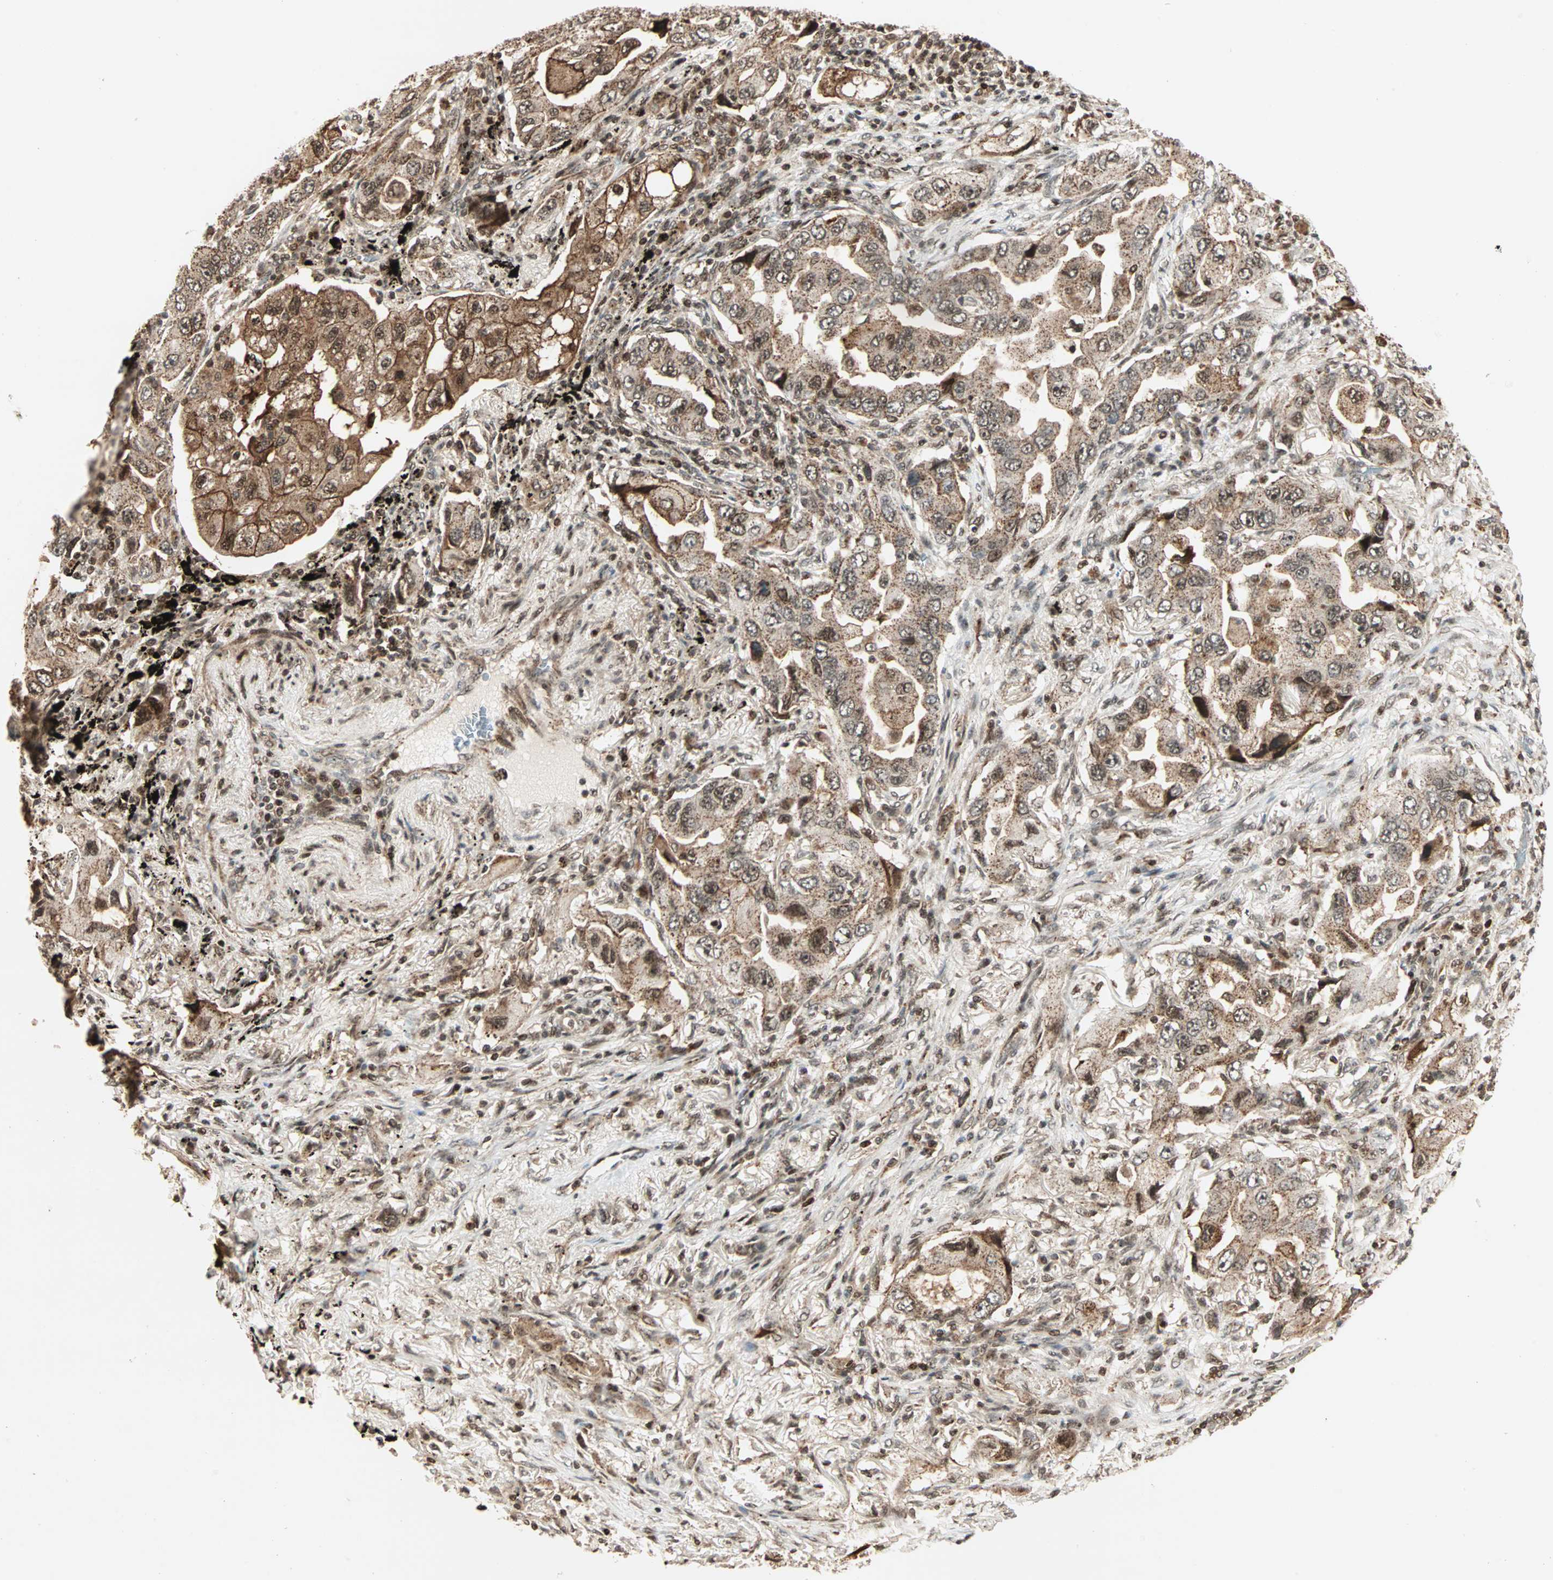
{"staining": {"intensity": "strong", "quantity": ">75%", "location": "cytoplasmic/membranous,nuclear"}, "tissue": "lung cancer", "cell_type": "Tumor cells", "image_type": "cancer", "snomed": [{"axis": "morphology", "description": "Adenocarcinoma, NOS"}, {"axis": "topography", "description": "Lung"}], "caption": "Lung adenocarcinoma tissue displays strong cytoplasmic/membranous and nuclear staining in about >75% of tumor cells, visualized by immunohistochemistry.", "gene": "ZBED9", "patient": {"sex": "female", "age": 65}}